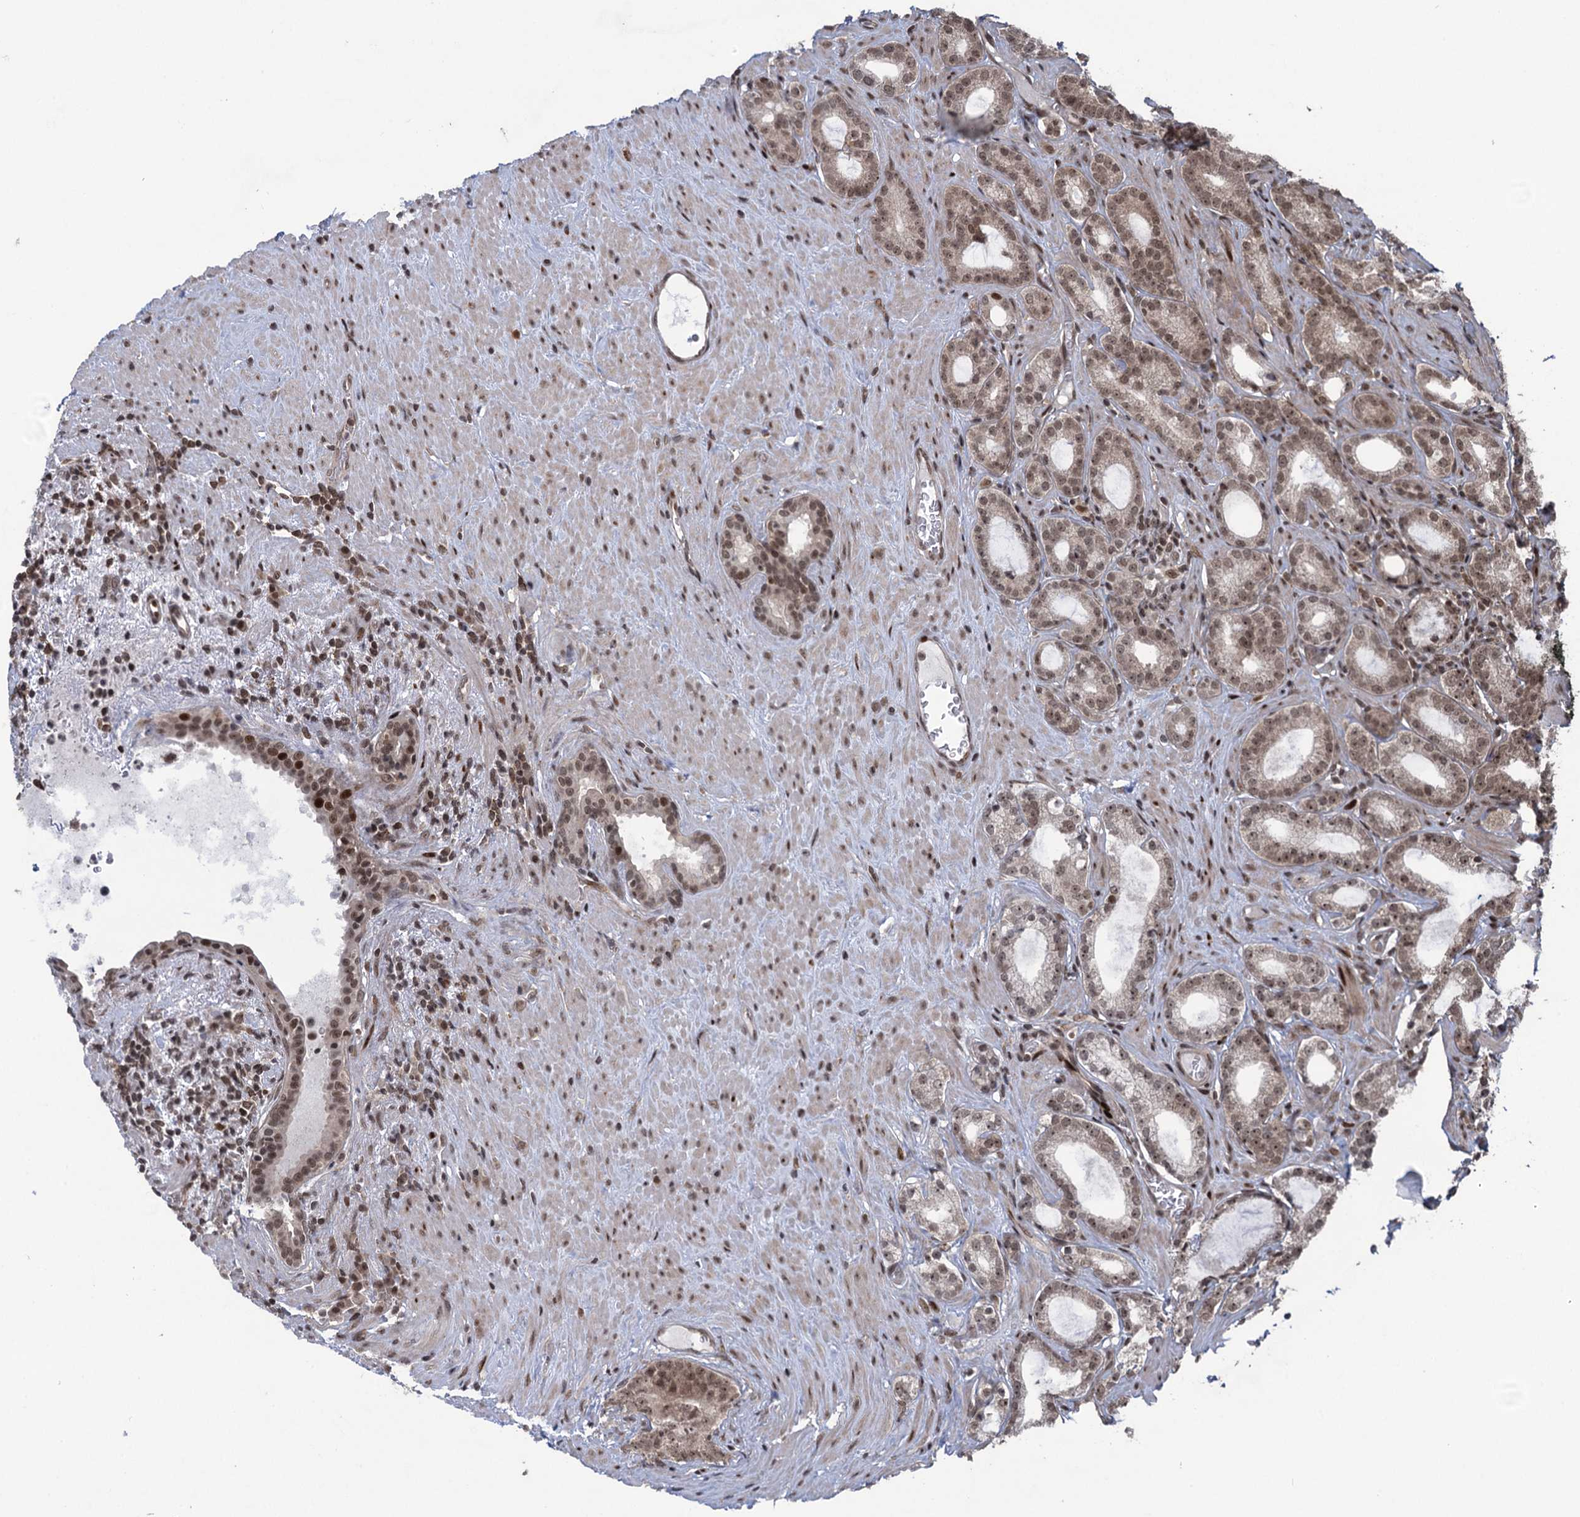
{"staining": {"intensity": "moderate", "quantity": ">75%", "location": "nuclear"}, "tissue": "prostate cancer", "cell_type": "Tumor cells", "image_type": "cancer", "snomed": [{"axis": "morphology", "description": "Adenocarcinoma, Low grade"}, {"axis": "topography", "description": "Prostate"}], "caption": "There is medium levels of moderate nuclear positivity in tumor cells of prostate low-grade adenocarcinoma, as demonstrated by immunohistochemical staining (brown color).", "gene": "ZNF169", "patient": {"sex": "male", "age": 71}}